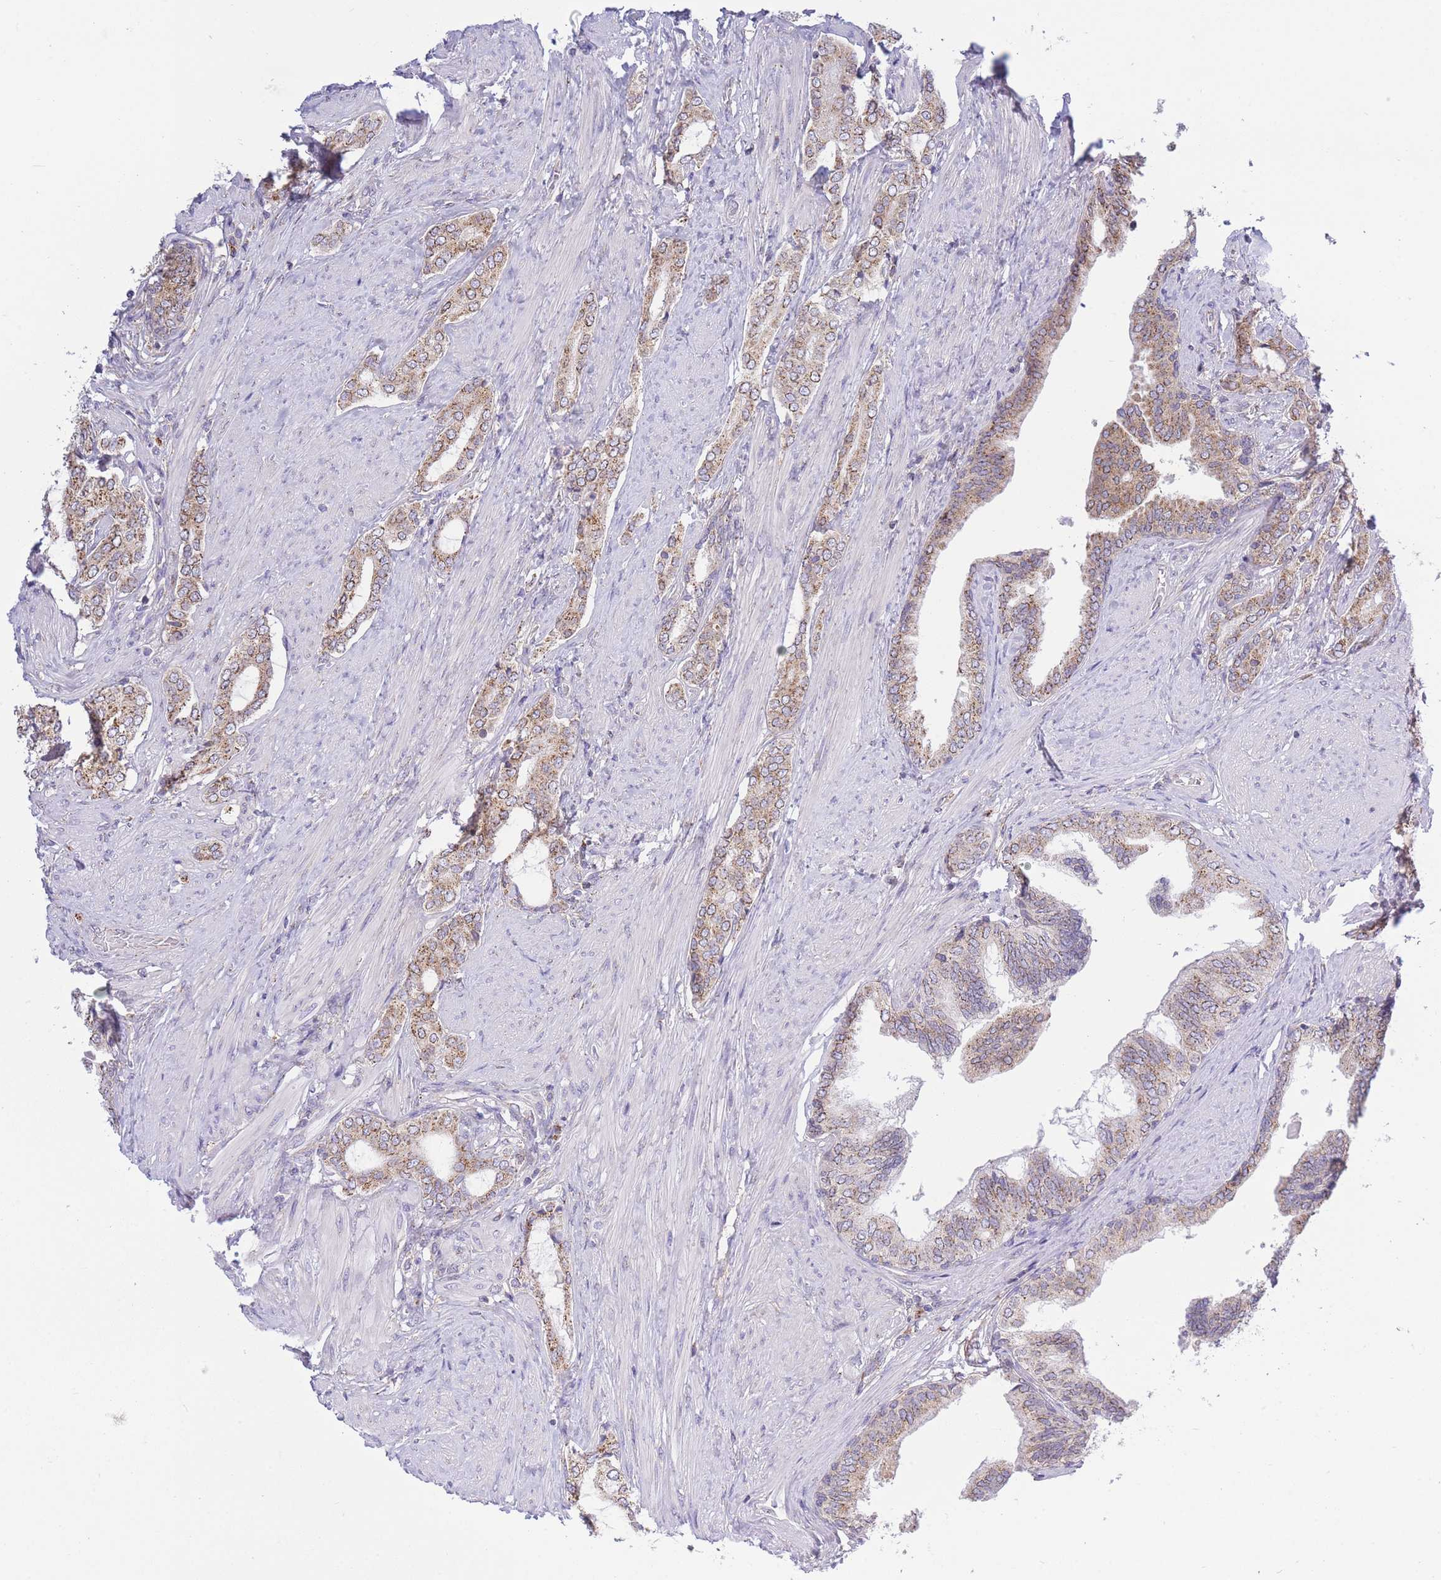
{"staining": {"intensity": "moderate", "quantity": ">75%", "location": "cytoplasmic/membranous"}, "tissue": "prostate cancer", "cell_type": "Tumor cells", "image_type": "cancer", "snomed": [{"axis": "morphology", "description": "Adenocarcinoma, High grade"}, {"axis": "topography", "description": "Prostate"}], "caption": "Brown immunohistochemical staining in prostate cancer displays moderate cytoplasmic/membranous expression in approximately >75% of tumor cells.", "gene": "COPG2", "patient": {"sex": "male", "age": 71}}